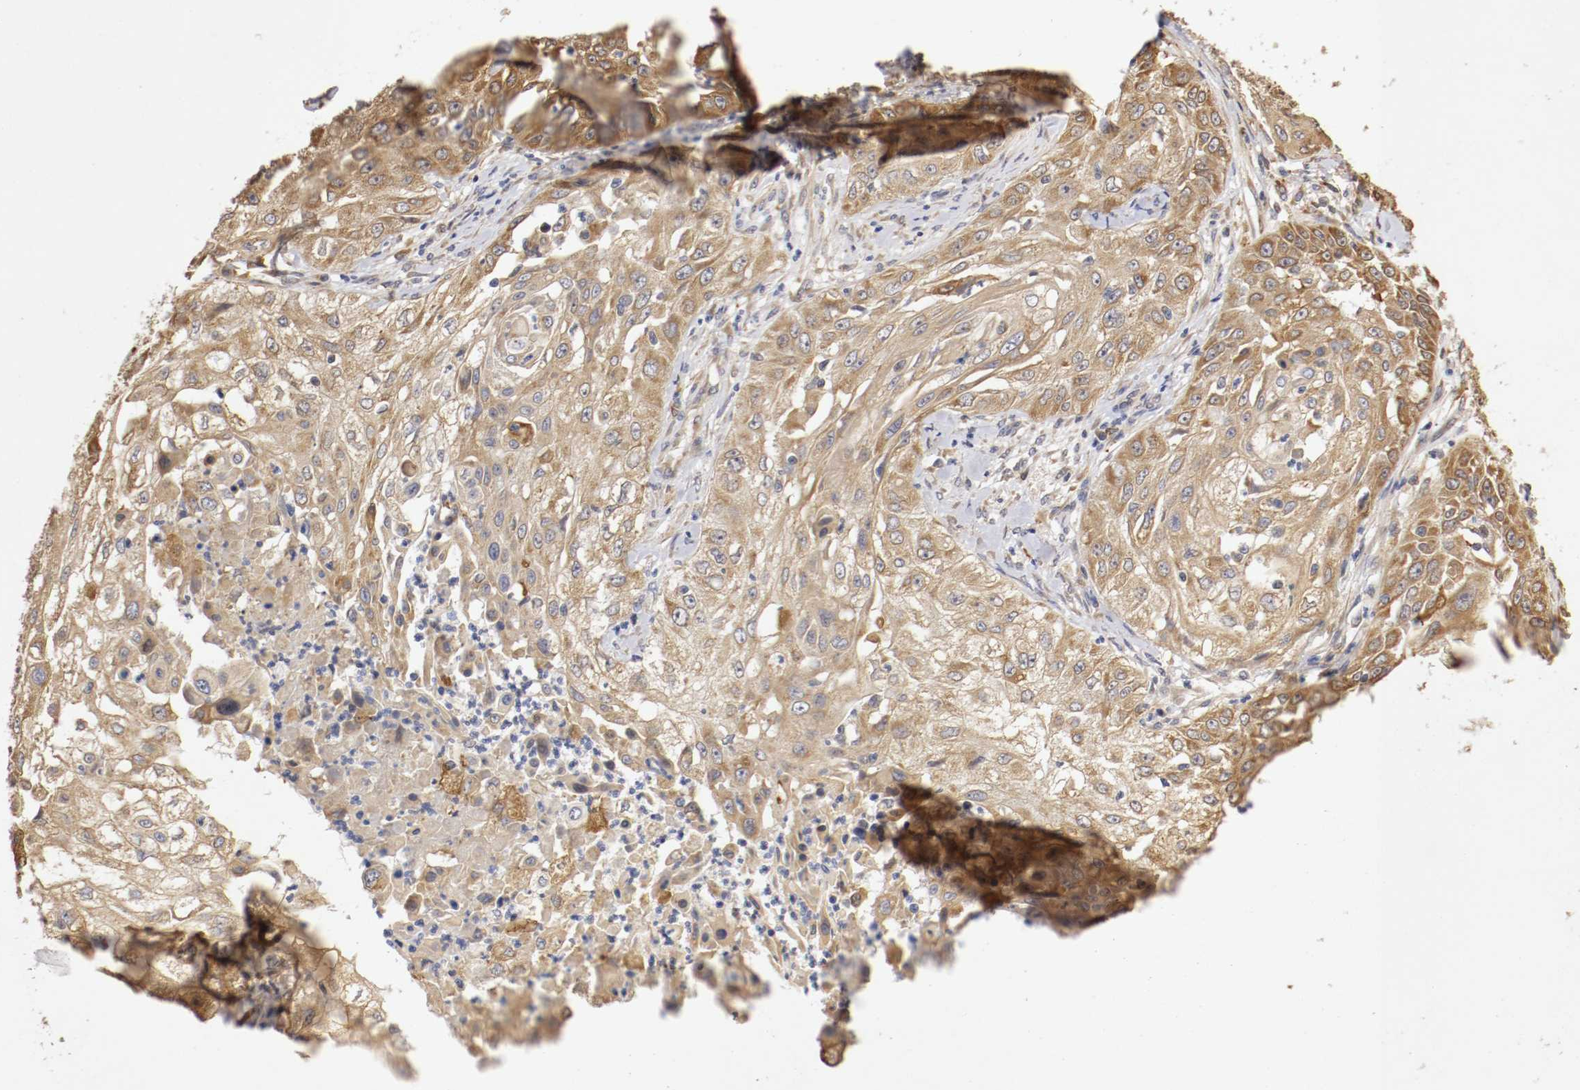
{"staining": {"intensity": "moderate", "quantity": ">75%", "location": "cytoplasmic/membranous"}, "tissue": "cervical cancer", "cell_type": "Tumor cells", "image_type": "cancer", "snomed": [{"axis": "morphology", "description": "Squamous cell carcinoma, NOS"}, {"axis": "topography", "description": "Cervix"}], "caption": "Immunohistochemistry micrograph of neoplastic tissue: squamous cell carcinoma (cervical) stained using immunohistochemistry shows medium levels of moderate protein expression localized specifically in the cytoplasmic/membranous of tumor cells, appearing as a cytoplasmic/membranous brown color.", "gene": "VEZT", "patient": {"sex": "female", "age": 64}}